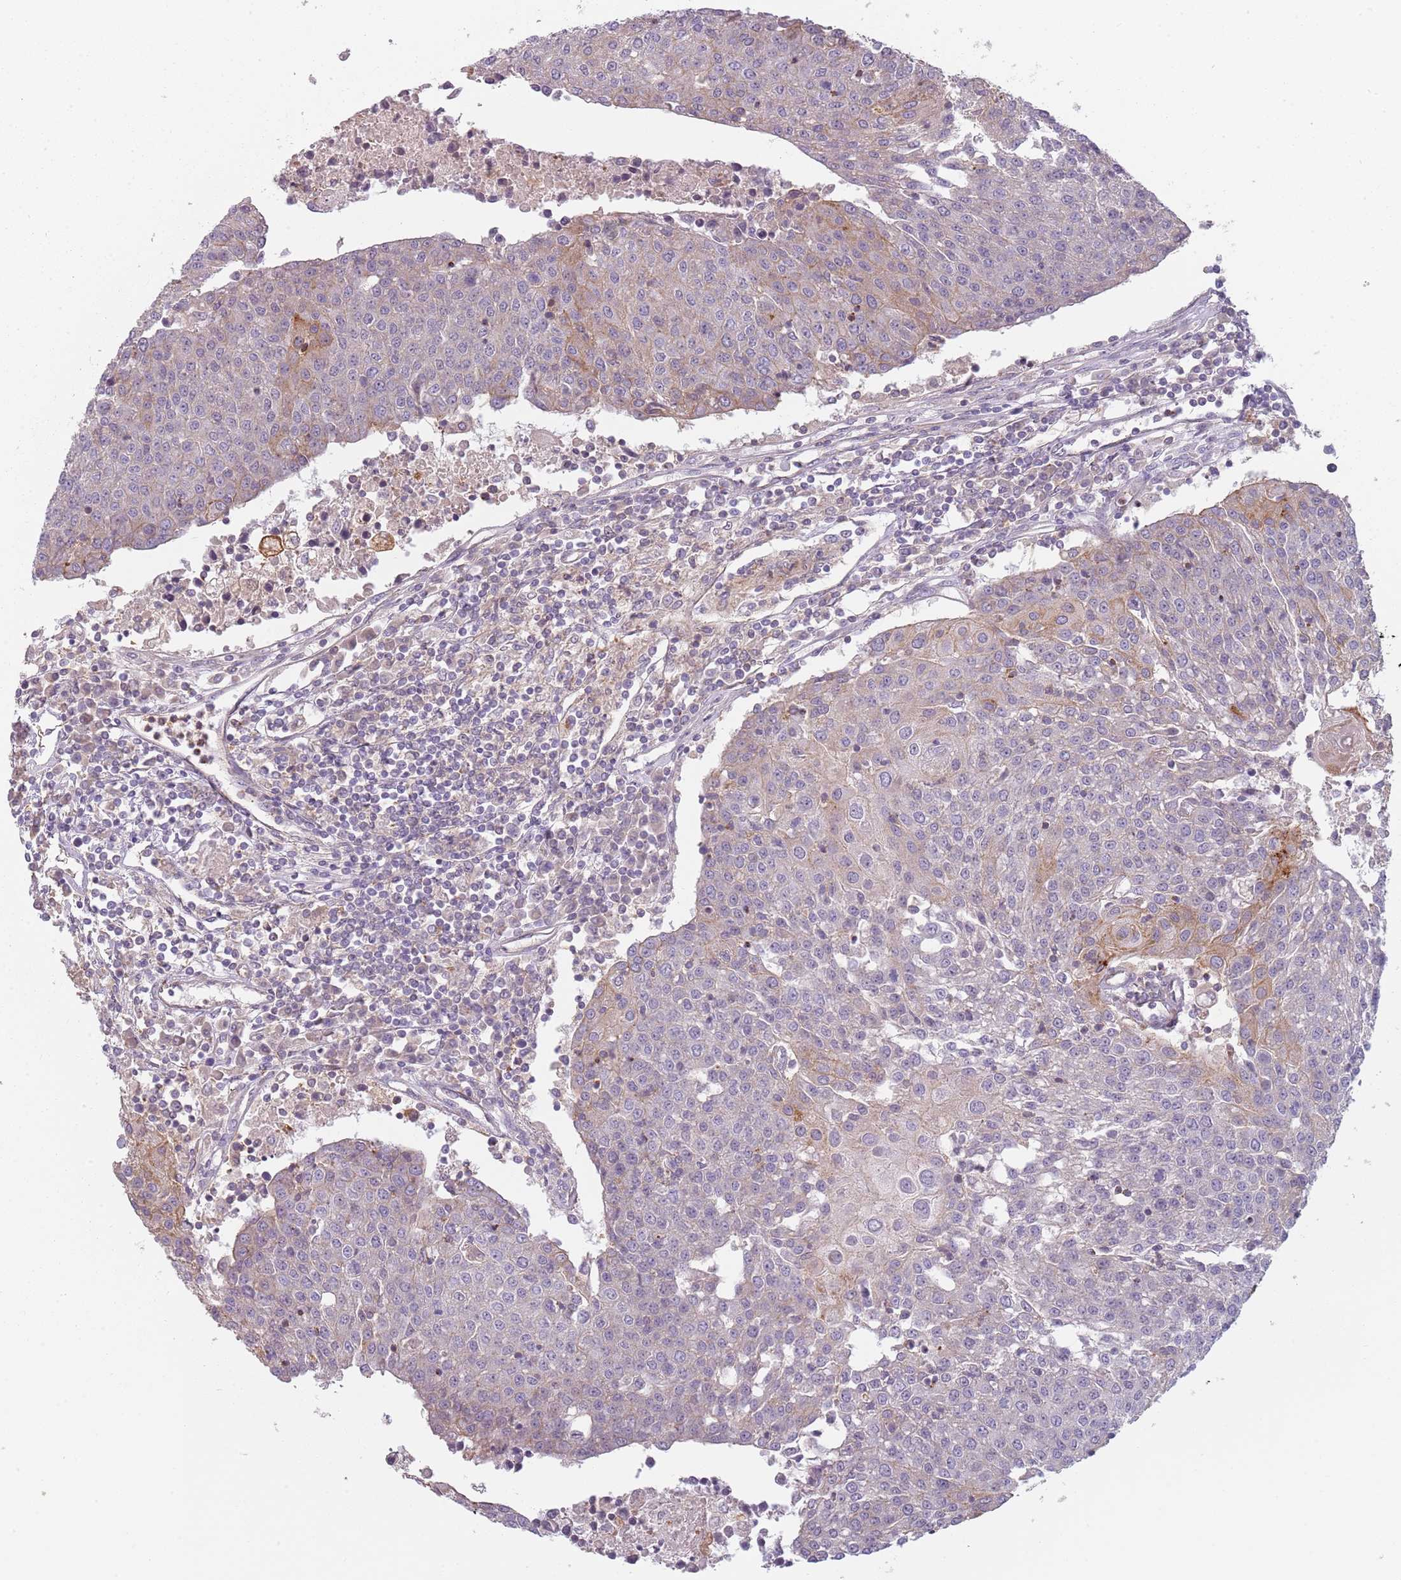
{"staining": {"intensity": "weak", "quantity": "<25%", "location": "cytoplasmic/membranous"}, "tissue": "urothelial cancer", "cell_type": "Tumor cells", "image_type": "cancer", "snomed": [{"axis": "morphology", "description": "Urothelial carcinoma, High grade"}, {"axis": "topography", "description": "Urinary bladder"}], "caption": "This image is of urothelial cancer stained with immunohistochemistry (IHC) to label a protein in brown with the nuclei are counter-stained blue. There is no positivity in tumor cells.", "gene": "PPP1R14C", "patient": {"sex": "female", "age": 85}}